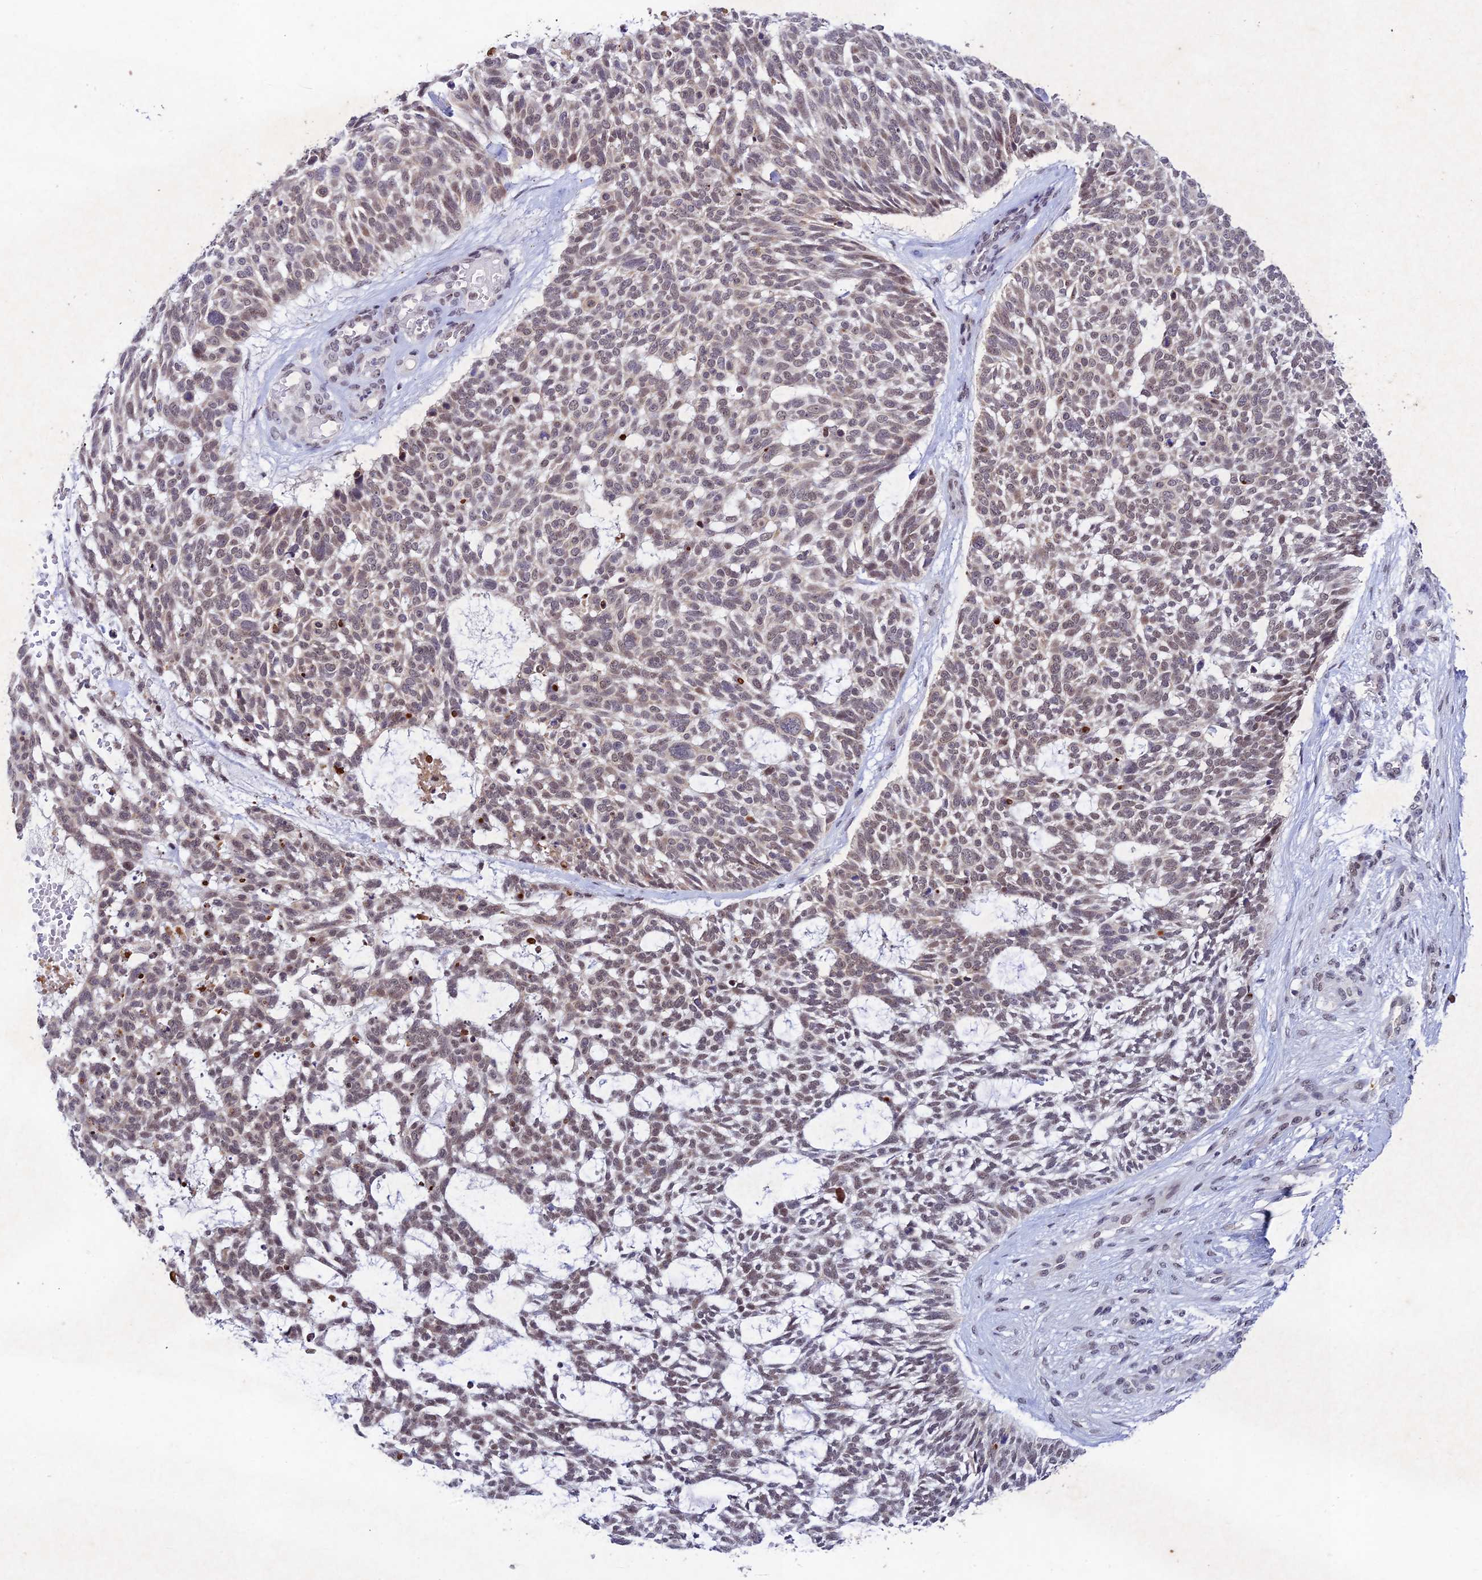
{"staining": {"intensity": "weak", "quantity": "25%-75%", "location": "nuclear"}, "tissue": "skin cancer", "cell_type": "Tumor cells", "image_type": "cancer", "snomed": [{"axis": "morphology", "description": "Basal cell carcinoma"}, {"axis": "topography", "description": "Skin"}], "caption": "Immunohistochemical staining of skin cancer (basal cell carcinoma) displays low levels of weak nuclear protein positivity in approximately 25%-75% of tumor cells.", "gene": "RAVER1", "patient": {"sex": "male", "age": 88}}